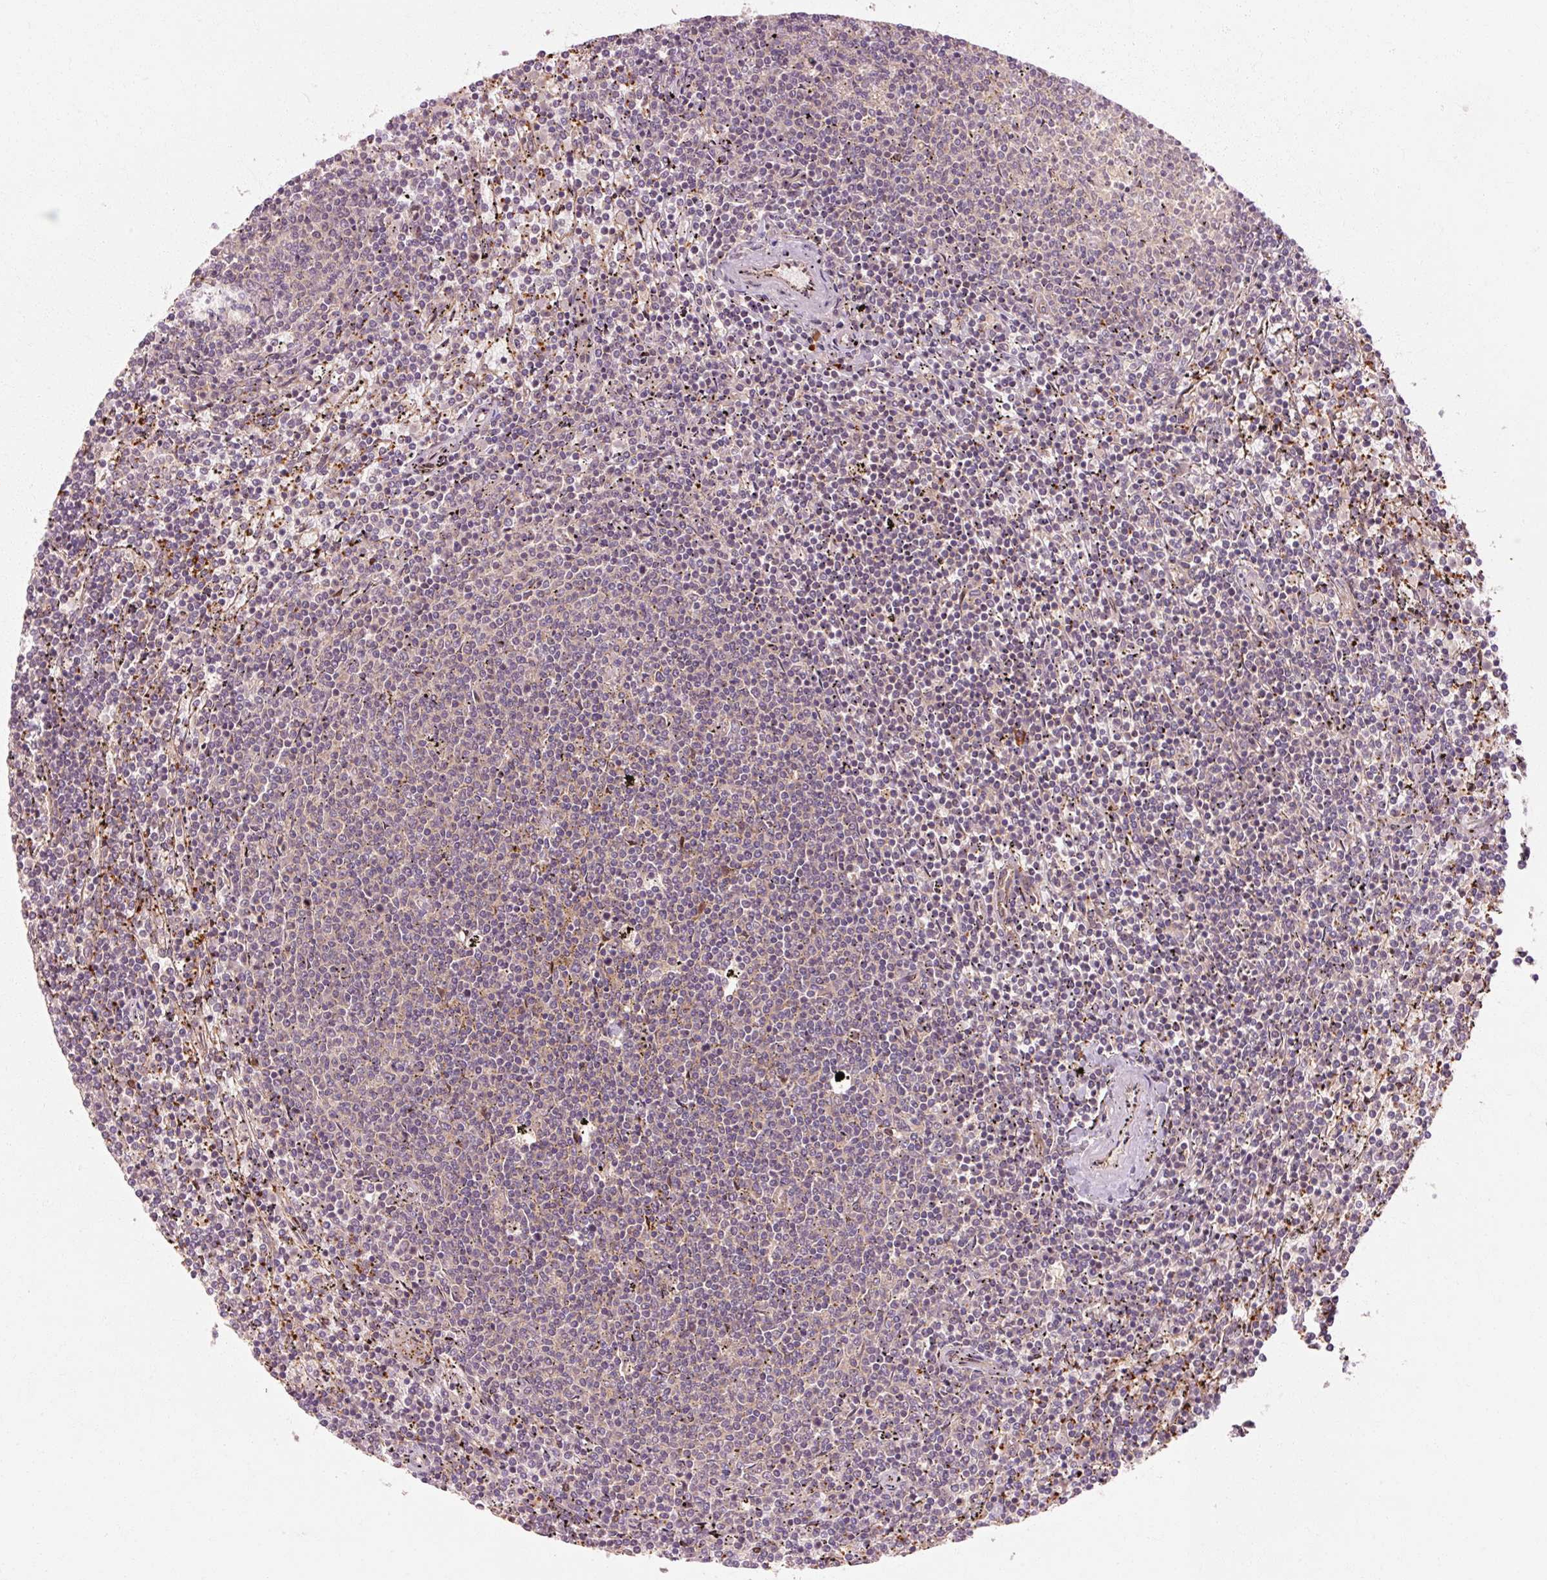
{"staining": {"intensity": "negative", "quantity": "none", "location": "none"}, "tissue": "lymphoma", "cell_type": "Tumor cells", "image_type": "cancer", "snomed": [{"axis": "morphology", "description": "Malignant lymphoma, non-Hodgkin's type, Low grade"}, {"axis": "topography", "description": "Spleen"}], "caption": "Tumor cells are negative for brown protein staining in lymphoma.", "gene": "CTNNA1", "patient": {"sex": "female", "age": 50}}